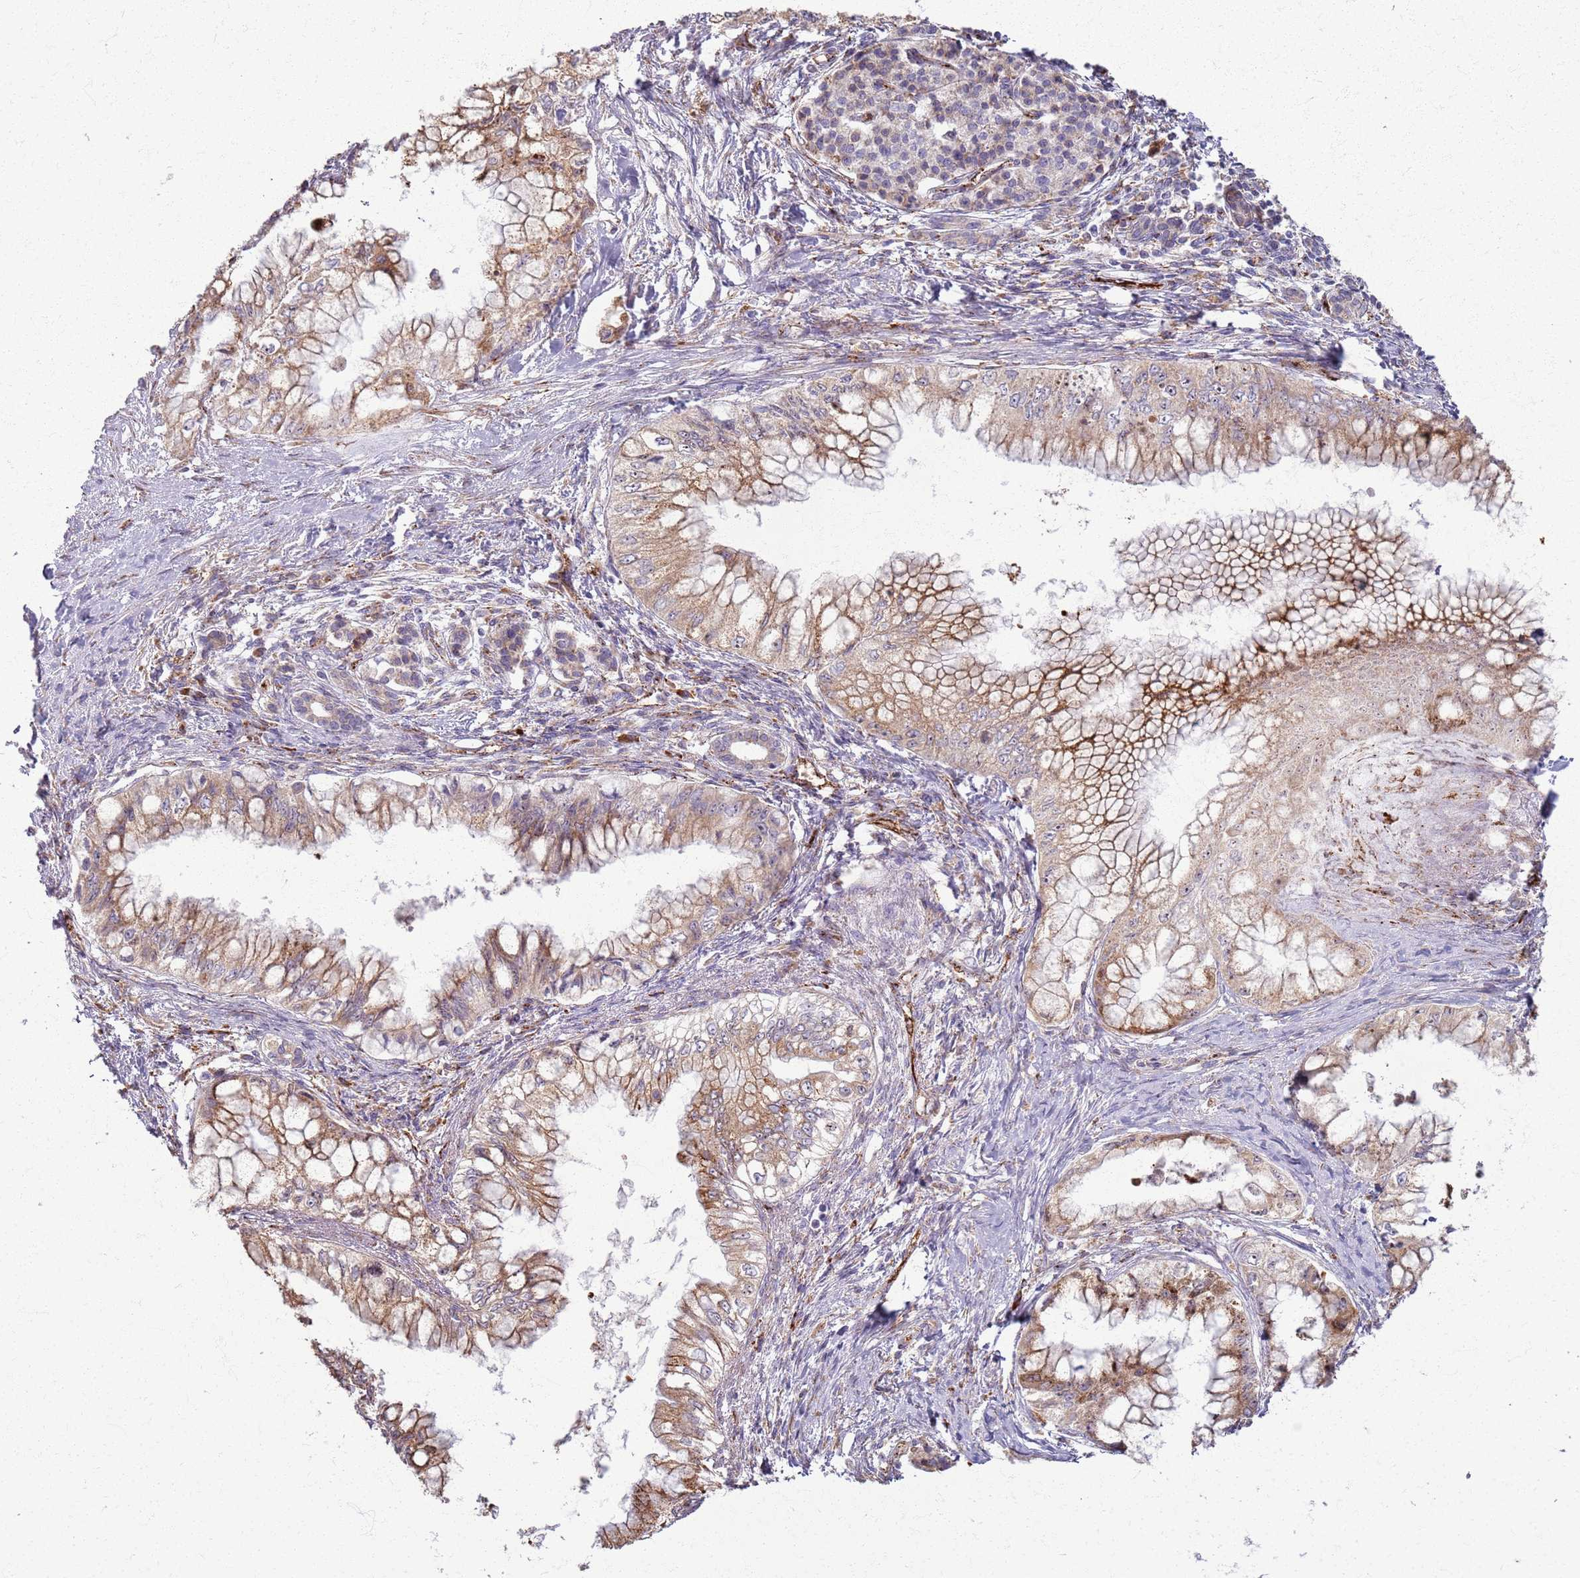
{"staining": {"intensity": "moderate", "quantity": ">75%", "location": "cytoplasmic/membranous"}, "tissue": "pancreatic cancer", "cell_type": "Tumor cells", "image_type": "cancer", "snomed": [{"axis": "morphology", "description": "Adenocarcinoma, NOS"}, {"axis": "topography", "description": "Pancreas"}], "caption": "DAB (3,3'-diaminobenzidine) immunohistochemical staining of human pancreatic cancer displays moderate cytoplasmic/membranous protein positivity in approximately >75% of tumor cells. The protein is stained brown, and the nuclei are stained in blue (DAB IHC with brightfield microscopy, high magnification).", "gene": "KRI1", "patient": {"sex": "male", "age": 48}}